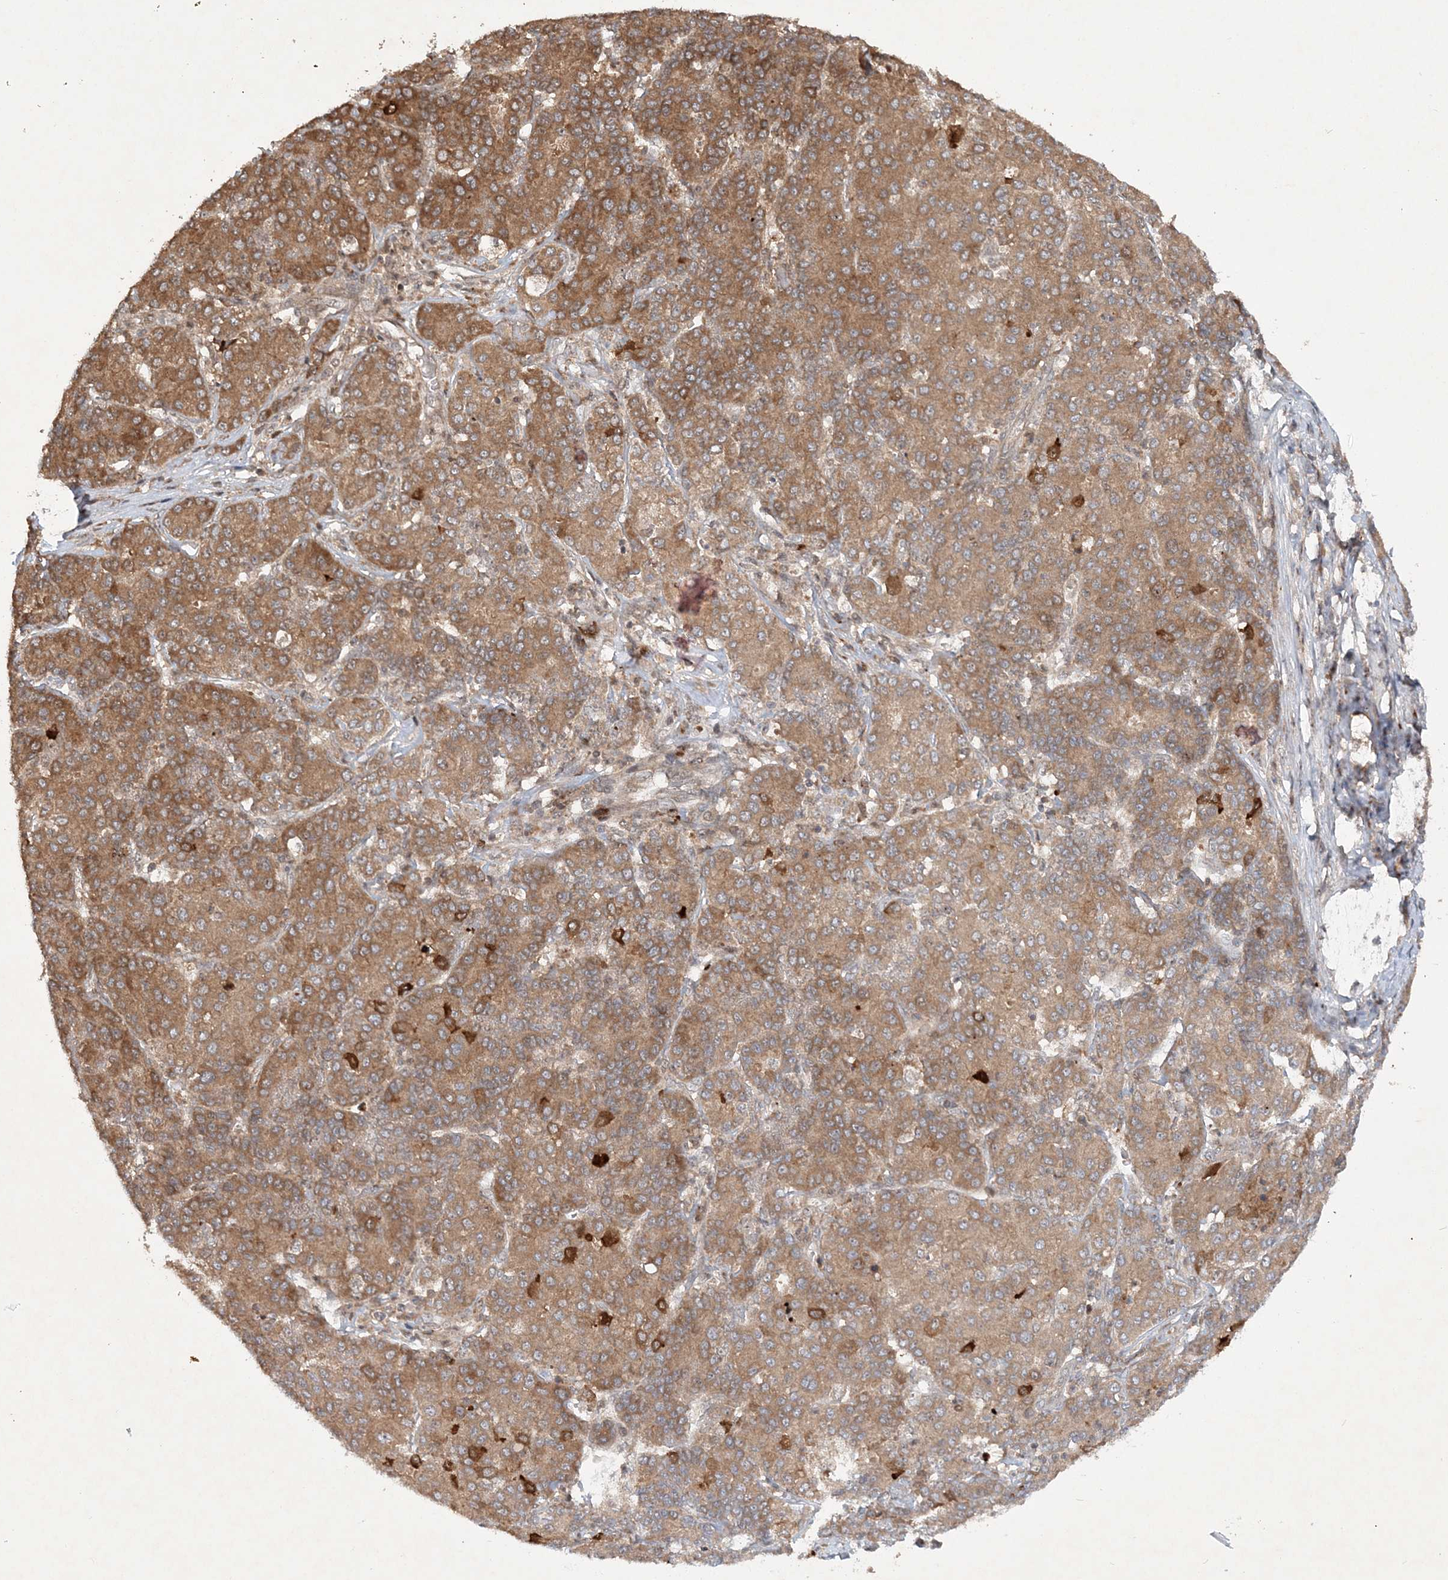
{"staining": {"intensity": "moderate", "quantity": ">75%", "location": "cytoplasmic/membranous"}, "tissue": "liver cancer", "cell_type": "Tumor cells", "image_type": "cancer", "snomed": [{"axis": "morphology", "description": "Carcinoma, Hepatocellular, NOS"}, {"axis": "topography", "description": "Liver"}], "caption": "Human liver cancer (hepatocellular carcinoma) stained with a protein marker reveals moderate staining in tumor cells.", "gene": "UBR3", "patient": {"sex": "male", "age": 65}}